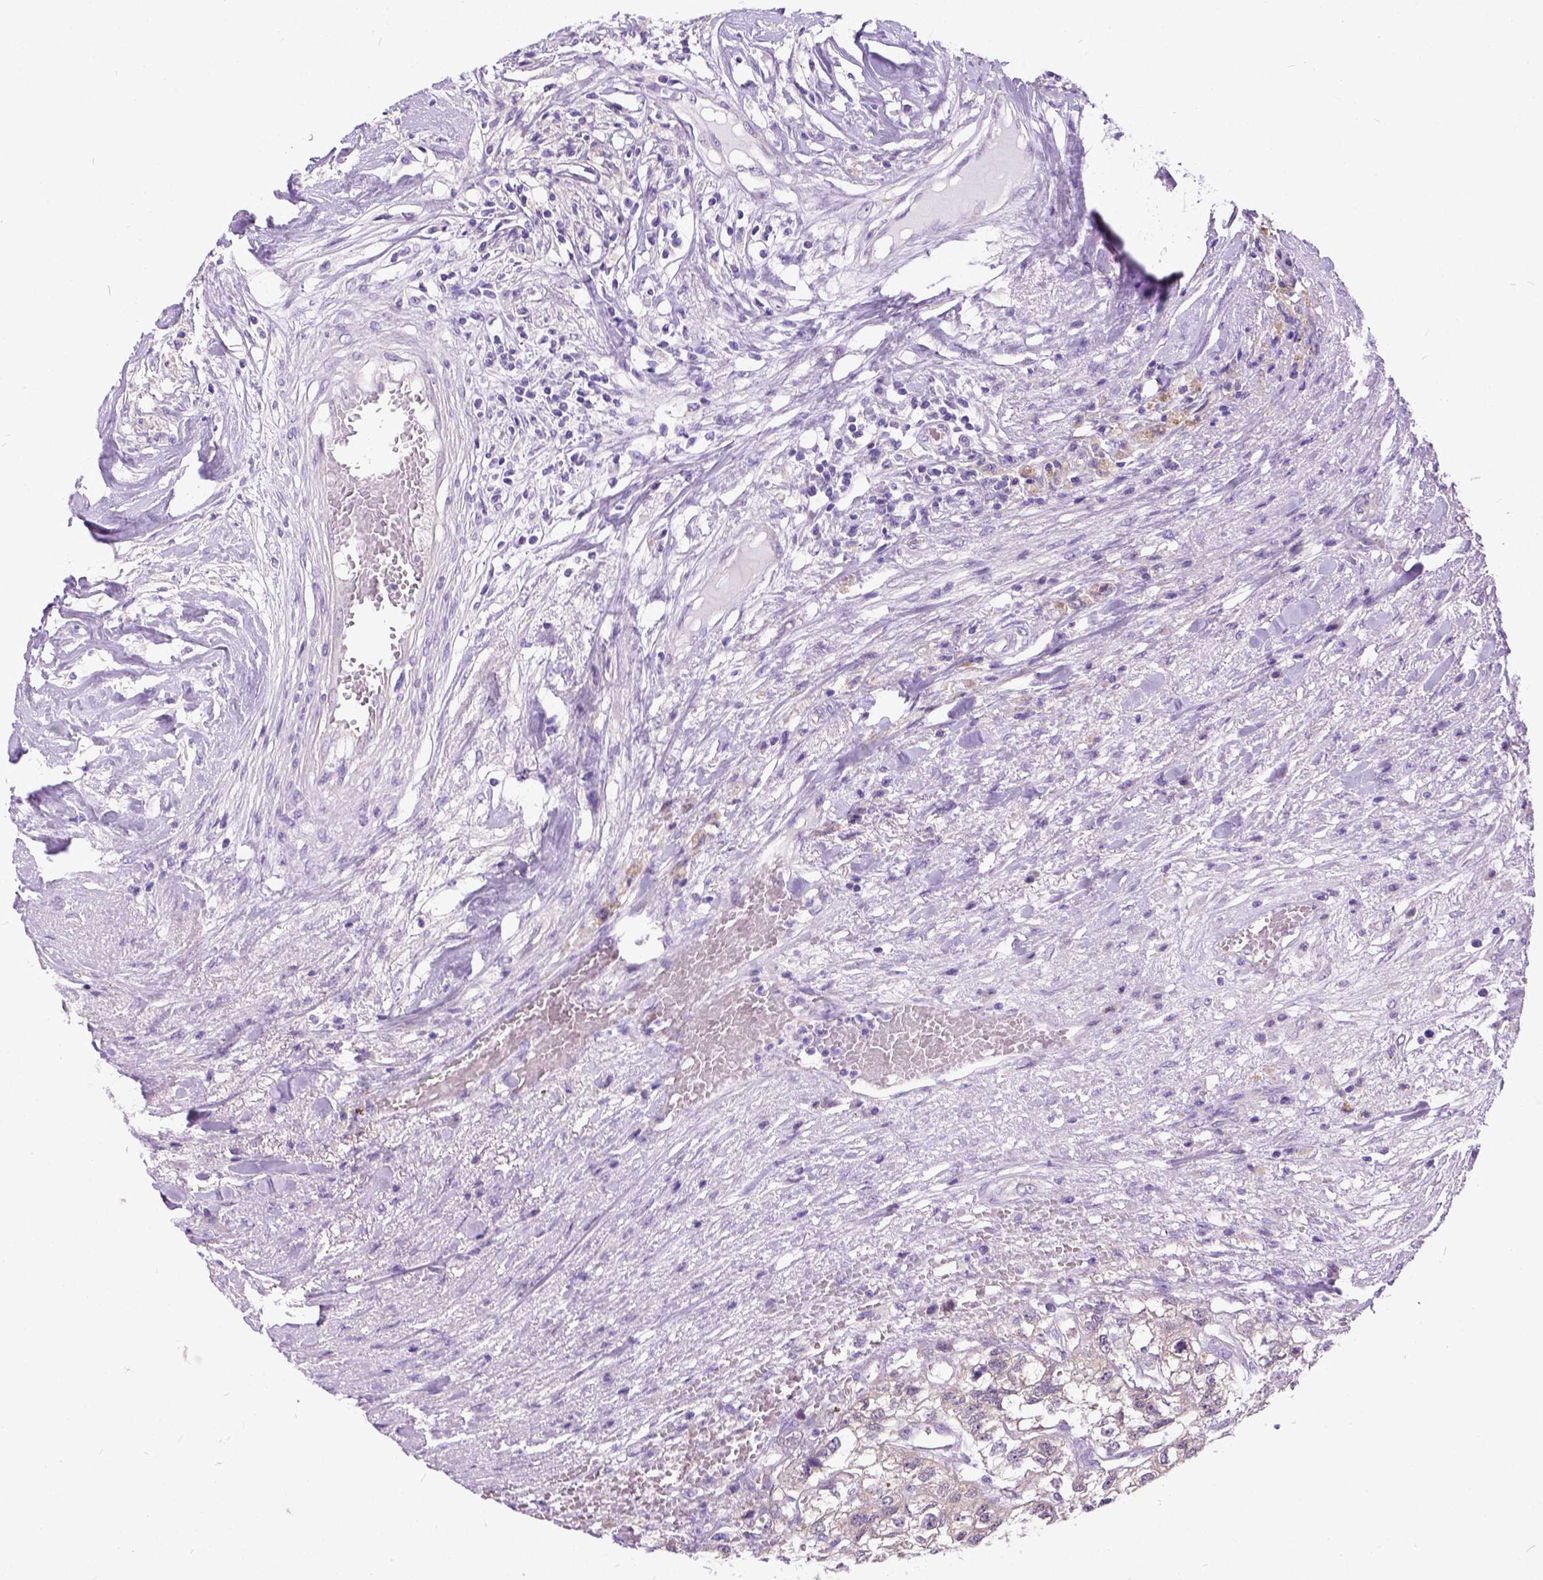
{"staining": {"intensity": "weak", "quantity": ">75%", "location": "cytoplasmic/membranous"}, "tissue": "renal cancer", "cell_type": "Tumor cells", "image_type": "cancer", "snomed": [{"axis": "morphology", "description": "Adenocarcinoma, NOS"}, {"axis": "topography", "description": "Kidney"}], "caption": "Immunohistochemistry of renal adenocarcinoma displays low levels of weak cytoplasmic/membranous positivity in approximately >75% of tumor cells.", "gene": "NEK5", "patient": {"sex": "male", "age": 56}}